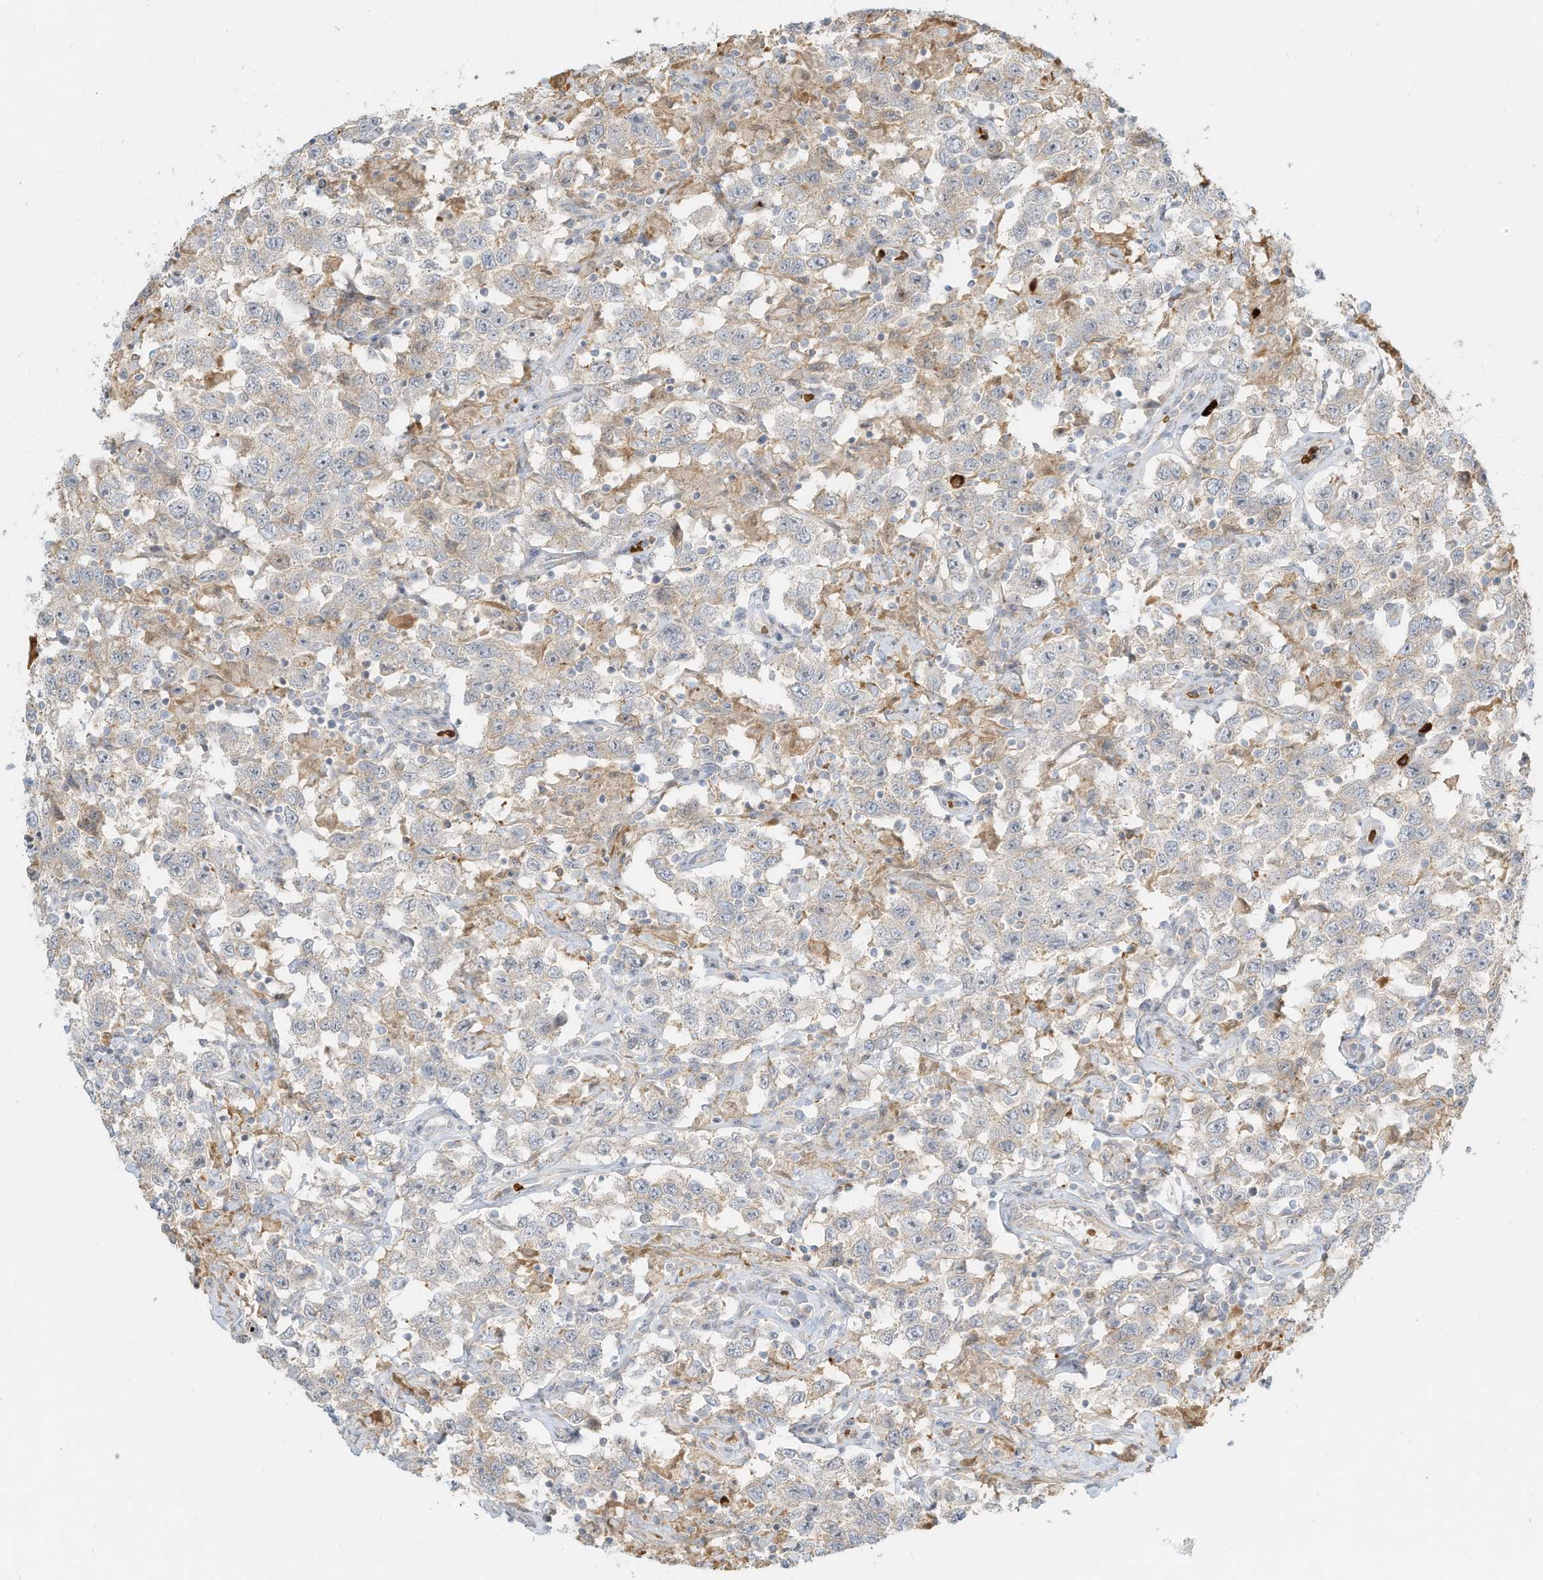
{"staining": {"intensity": "negative", "quantity": "none", "location": "none"}, "tissue": "testis cancer", "cell_type": "Tumor cells", "image_type": "cancer", "snomed": [{"axis": "morphology", "description": "Seminoma, NOS"}, {"axis": "topography", "description": "Testis"}], "caption": "IHC of human testis cancer (seminoma) exhibits no expression in tumor cells. Brightfield microscopy of IHC stained with DAB (brown) and hematoxylin (blue), captured at high magnification.", "gene": "OFD1", "patient": {"sex": "male", "age": 41}}